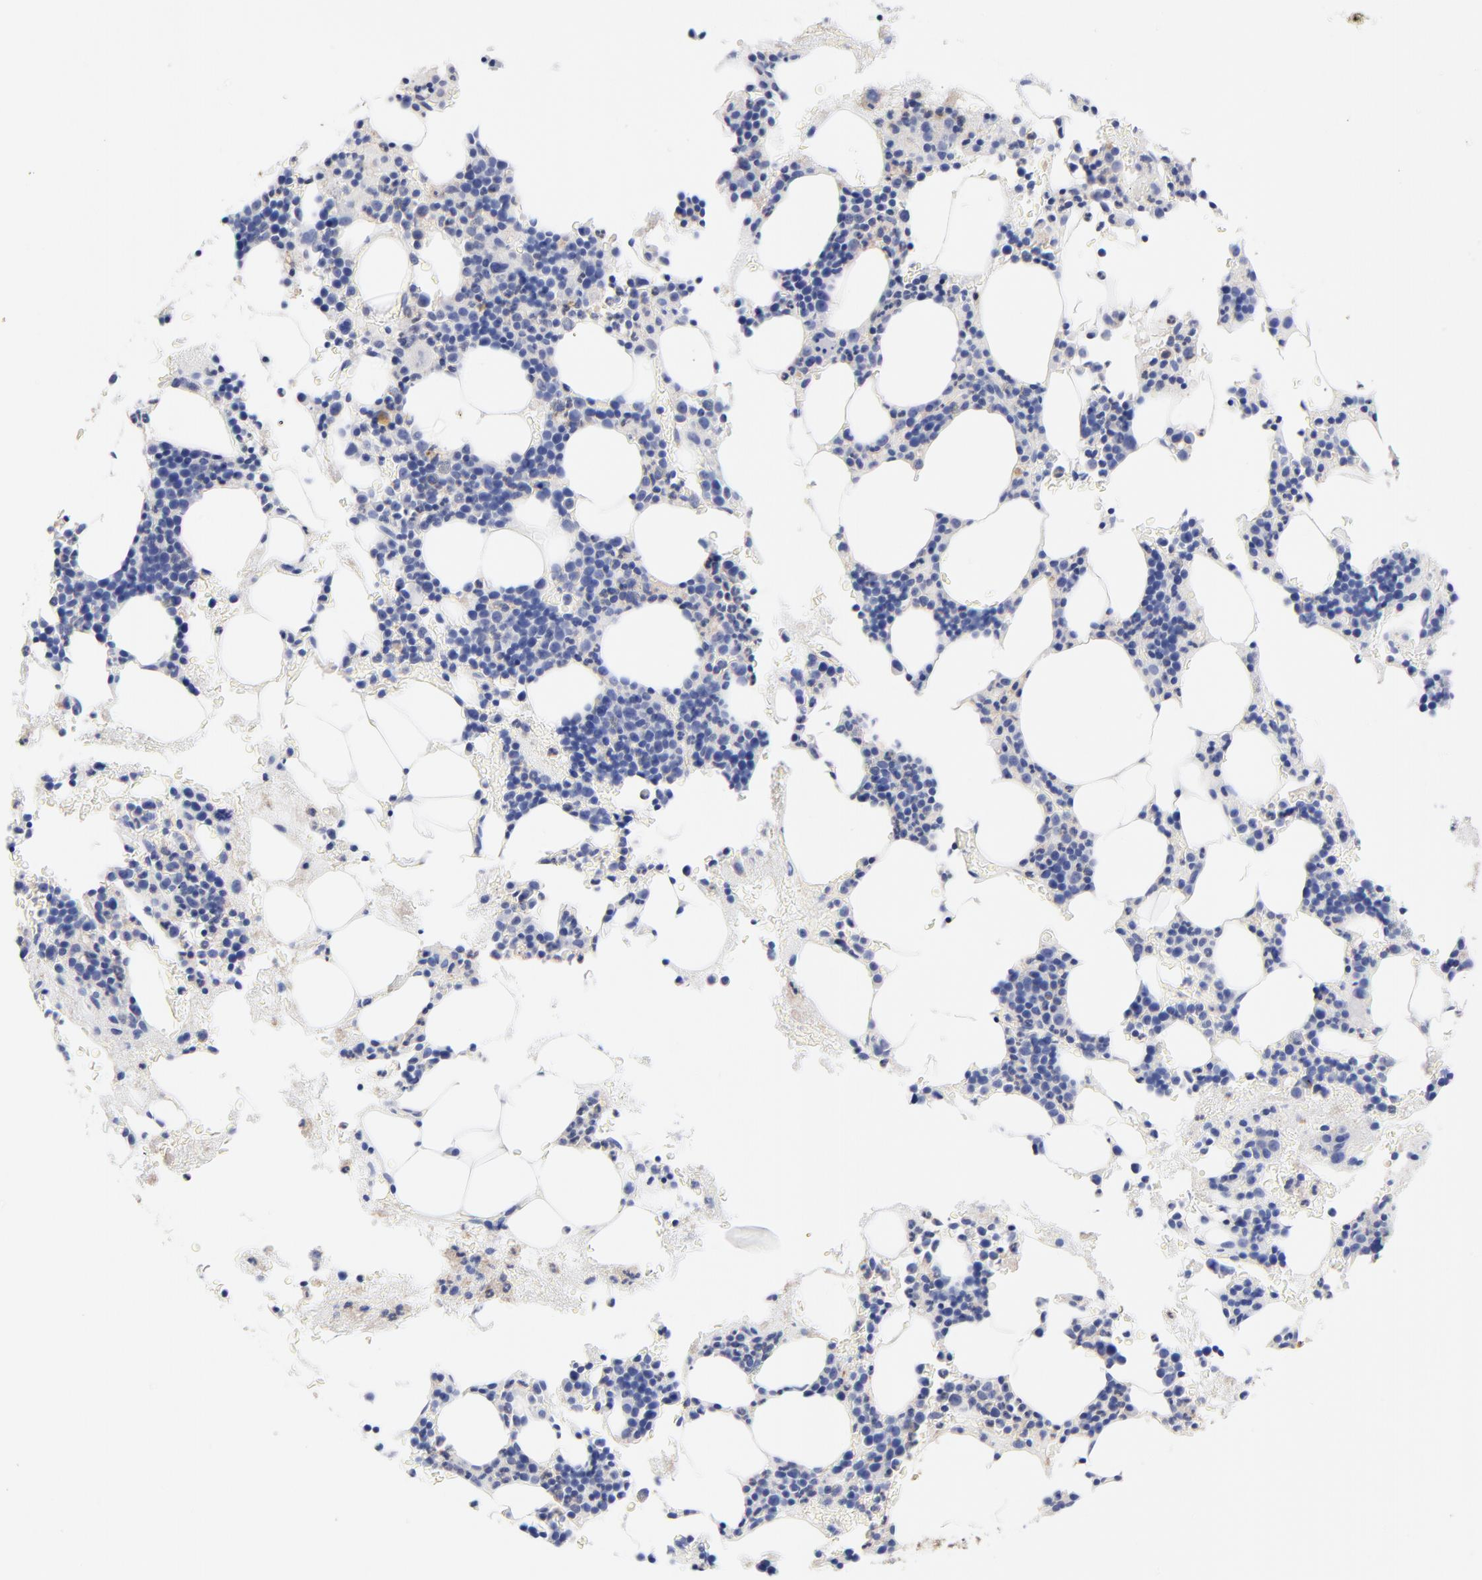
{"staining": {"intensity": "negative", "quantity": "none", "location": "none"}, "tissue": "bone marrow", "cell_type": "Hematopoietic cells", "image_type": "normal", "snomed": [{"axis": "morphology", "description": "Normal tissue, NOS"}, {"axis": "topography", "description": "Bone marrow"}], "caption": "A histopathology image of bone marrow stained for a protein shows no brown staining in hematopoietic cells. (Stains: DAB (3,3'-diaminobenzidine) immunohistochemistry with hematoxylin counter stain, Microscopy: brightfield microscopy at high magnification).", "gene": "ASL", "patient": {"sex": "male", "age": 78}}